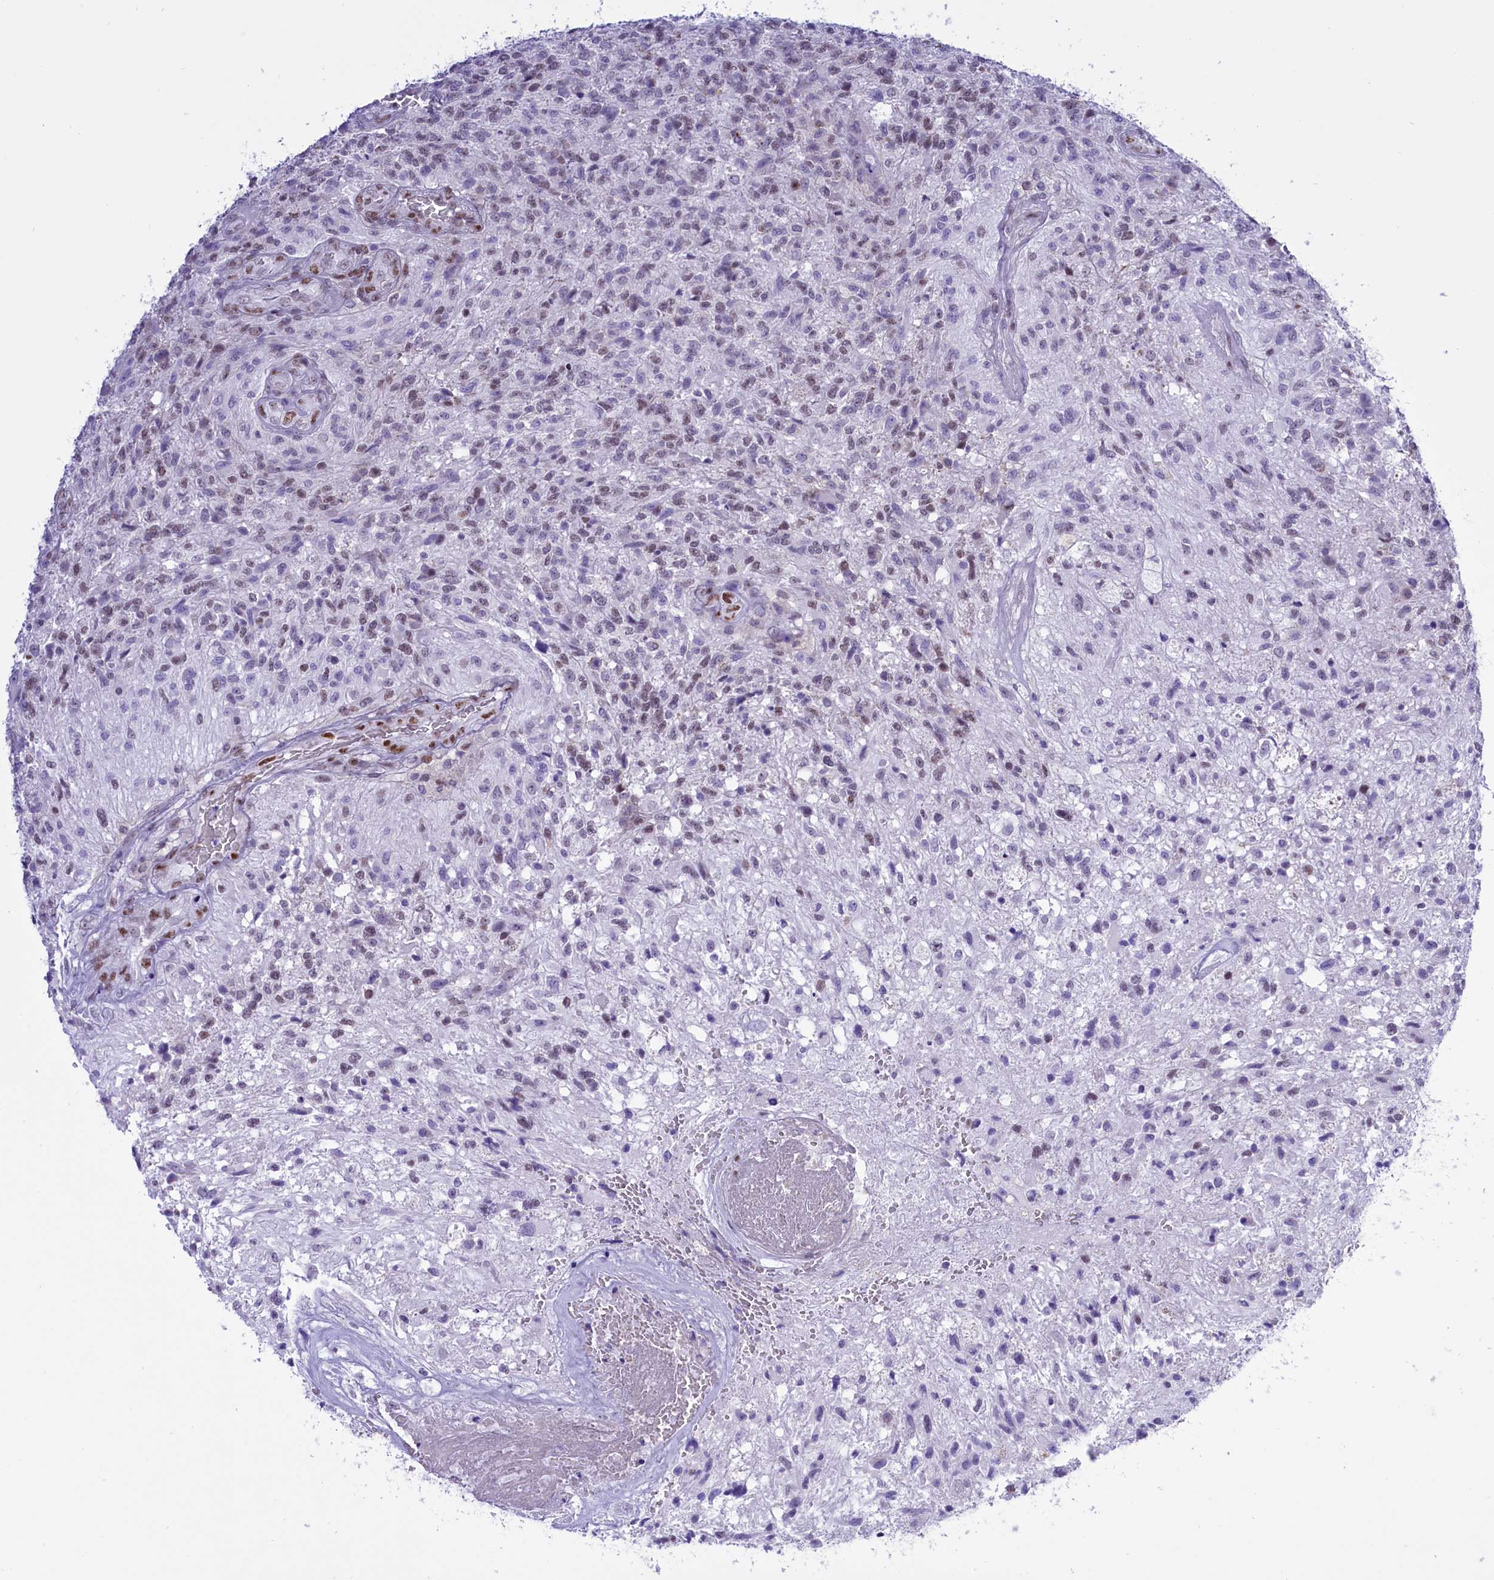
{"staining": {"intensity": "weak", "quantity": "<25%", "location": "nuclear"}, "tissue": "glioma", "cell_type": "Tumor cells", "image_type": "cancer", "snomed": [{"axis": "morphology", "description": "Glioma, malignant, High grade"}, {"axis": "topography", "description": "Brain"}], "caption": "Micrograph shows no significant protein staining in tumor cells of malignant glioma (high-grade).", "gene": "RPS6KB1", "patient": {"sex": "male", "age": 56}}